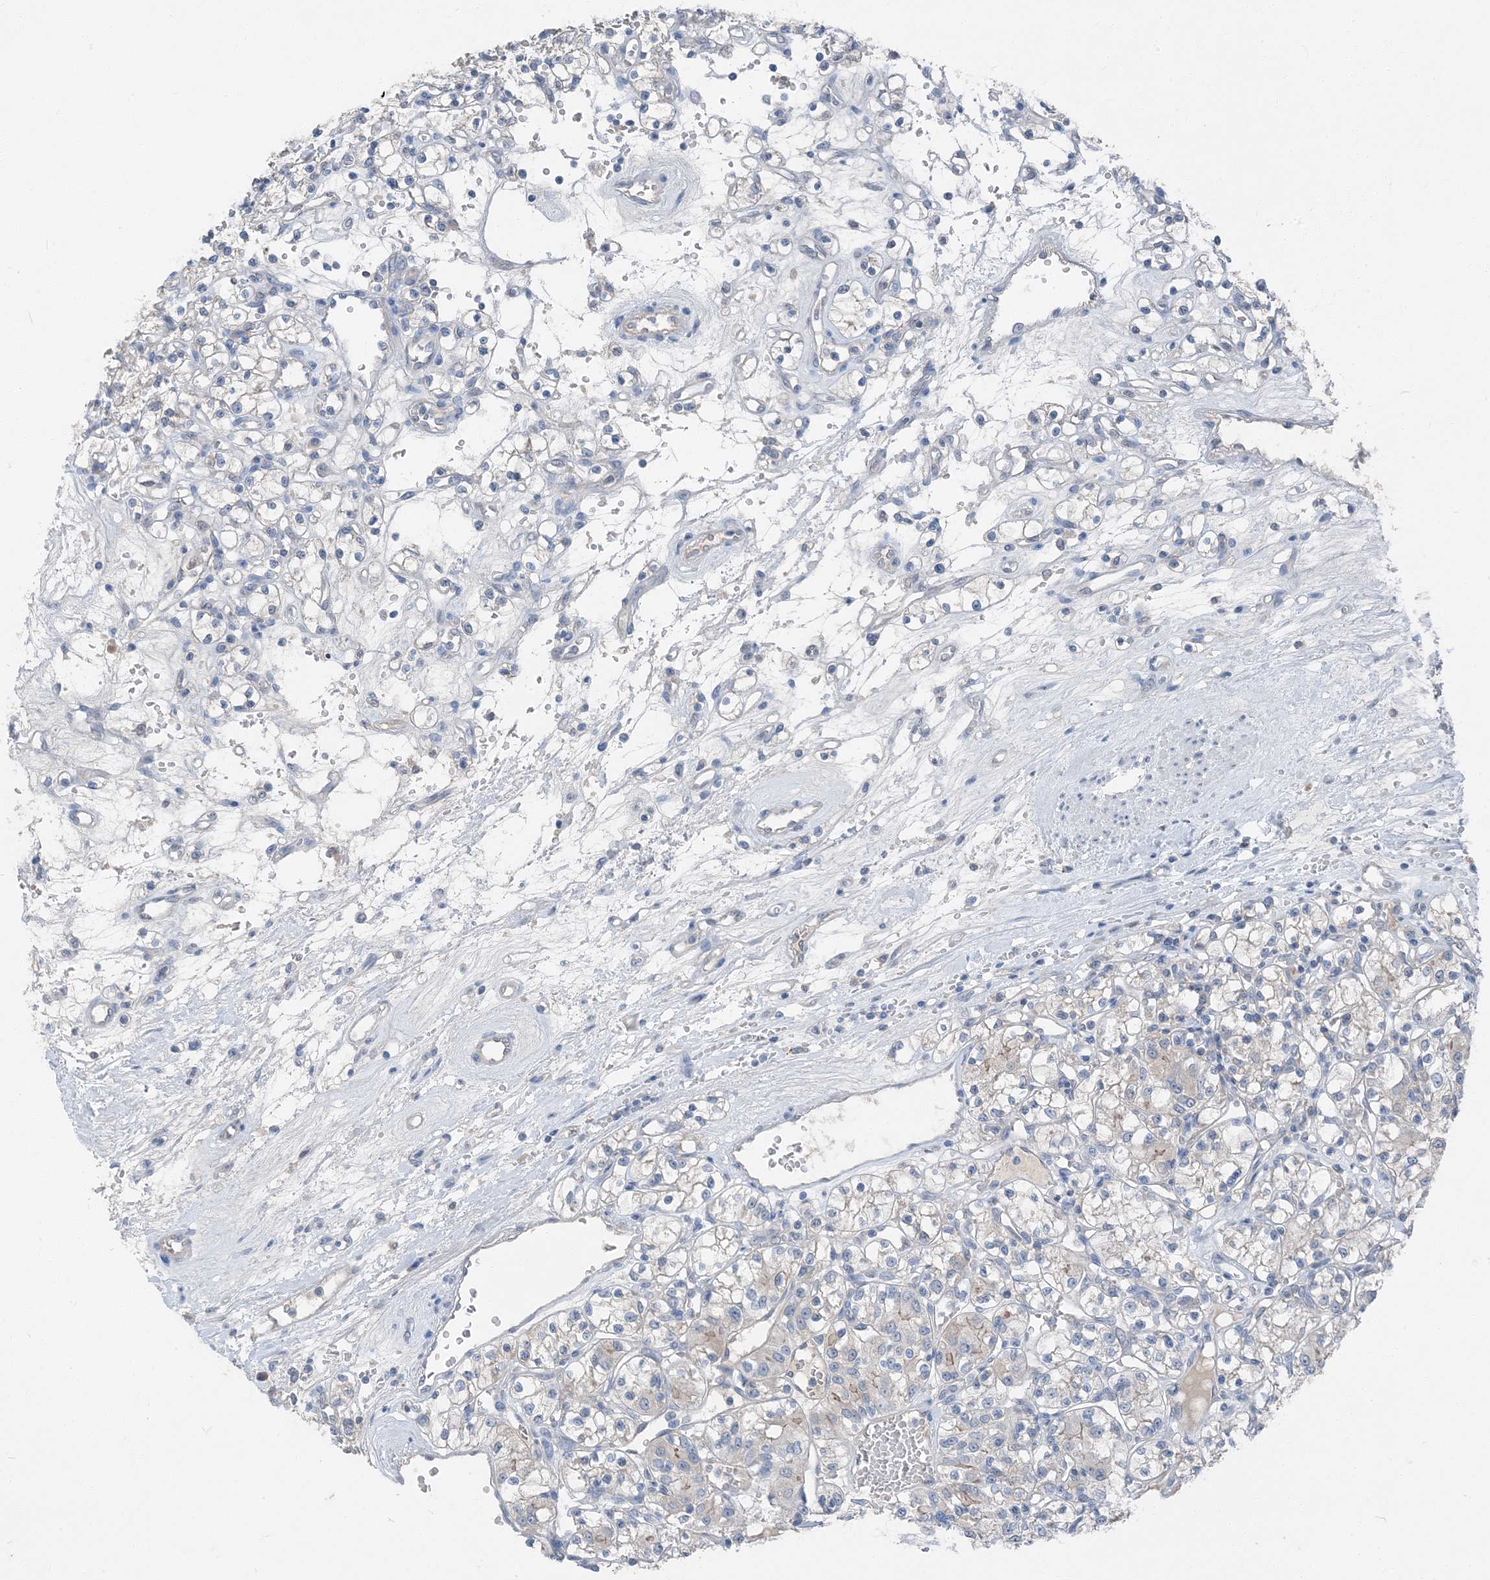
{"staining": {"intensity": "negative", "quantity": "none", "location": "none"}, "tissue": "renal cancer", "cell_type": "Tumor cells", "image_type": "cancer", "snomed": [{"axis": "morphology", "description": "Adenocarcinoma, NOS"}, {"axis": "topography", "description": "Kidney"}], "caption": "Immunohistochemistry (IHC) histopathology image of neoplastic tissue: renal cancer (adenocarcinoma) stained with DAB demonstrates no significant protein staining in tumor cells.", "gene": "NCOA7", "patient": {"sex": "female", "age": 59}}